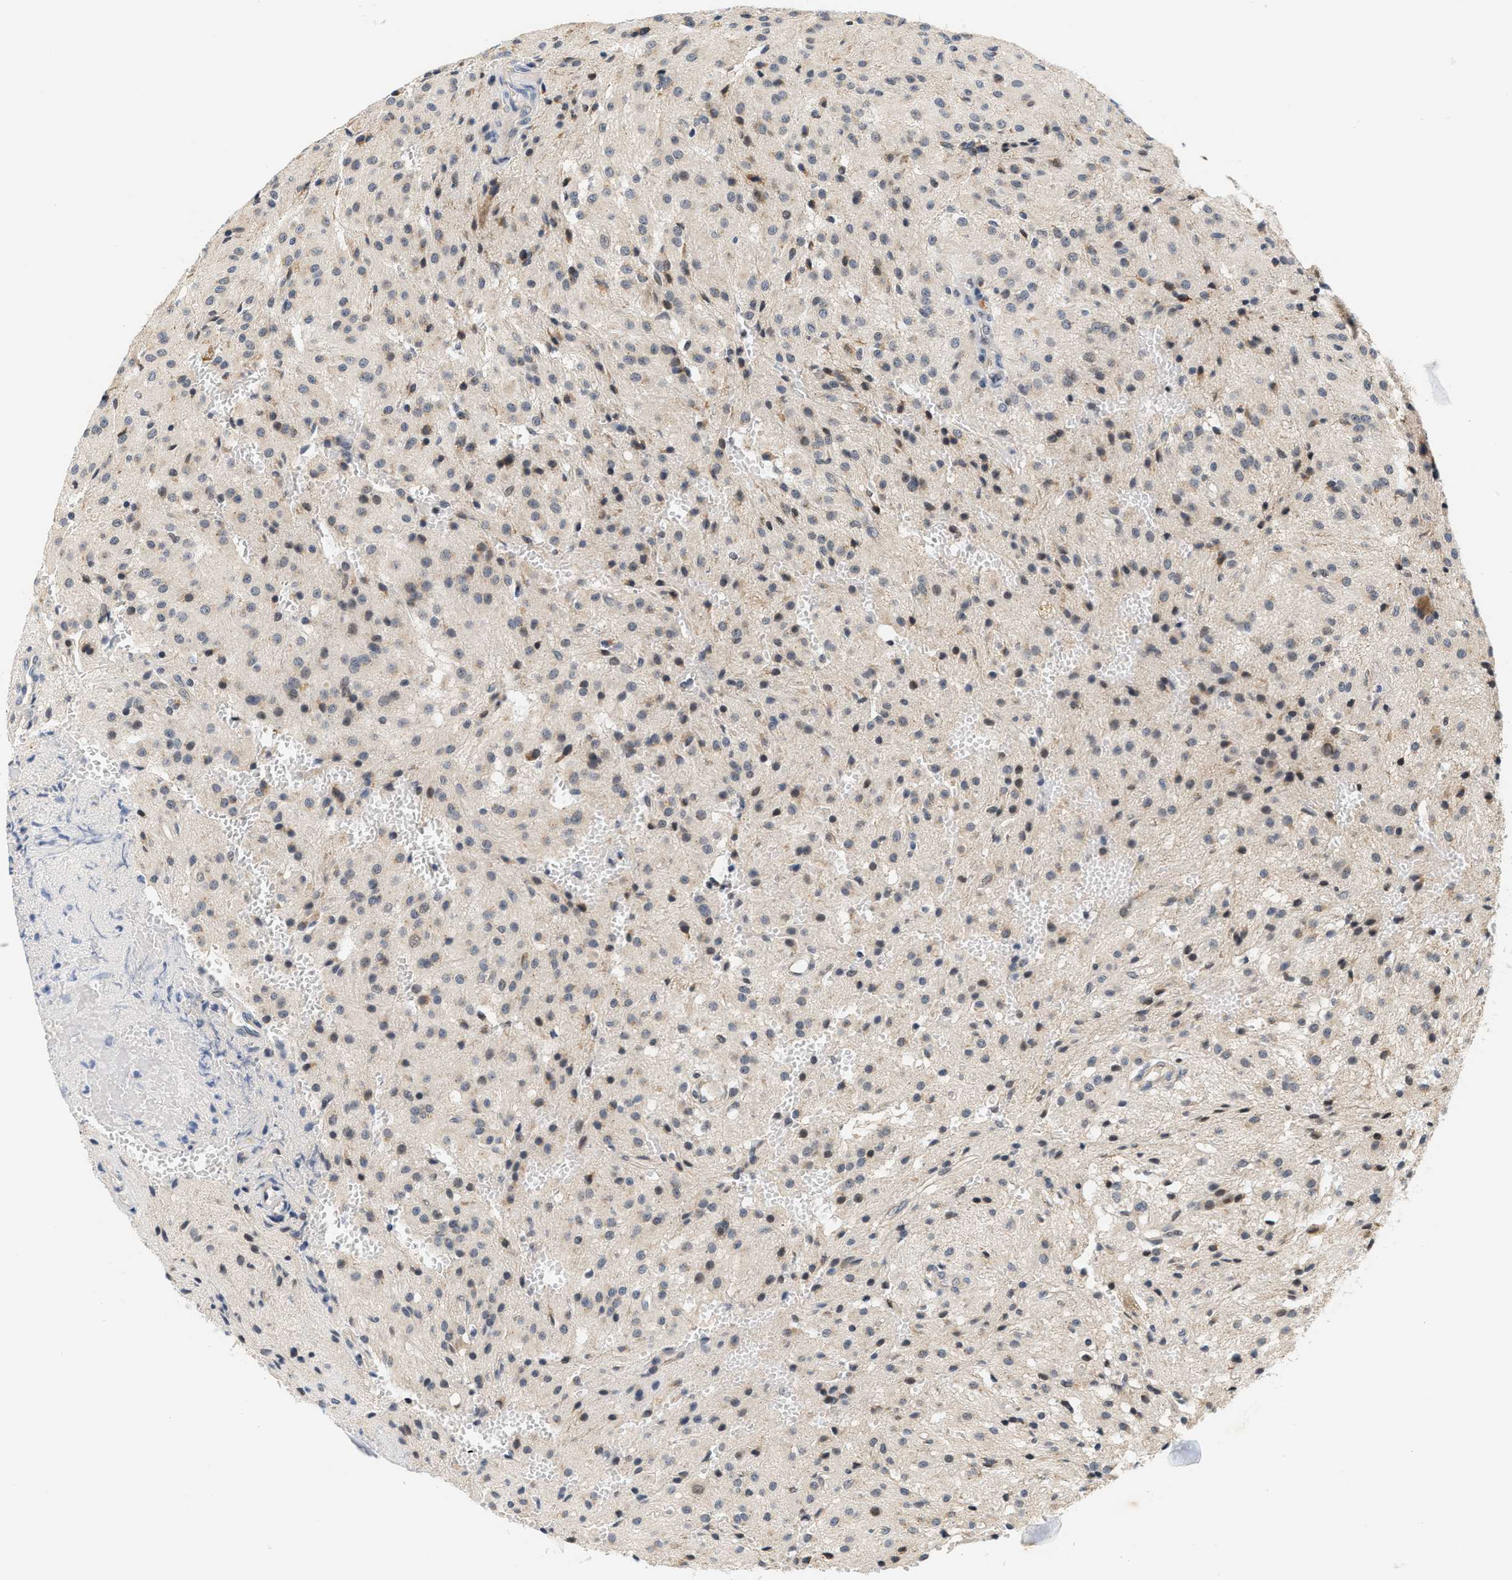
{"staining": {"intensity": "weak", "quantity": "<25%", "location": "cytoplasmic/membranous"}, "tissue": "glioma", "cell_type": "Tumor cells", "image_type": "cancer", "snomed": [{"axis": "morphology", "description": "Glioma, malignant, High grade"}, {"axis": "topography", "description": "Brain"}], "caption": "Malignant high-grade glioma stained for a protein using immunohistochemistry reveals no expression tumor cells.", "gene": "GIGYF1", "patient": {"sex": "female", "age": 59}}